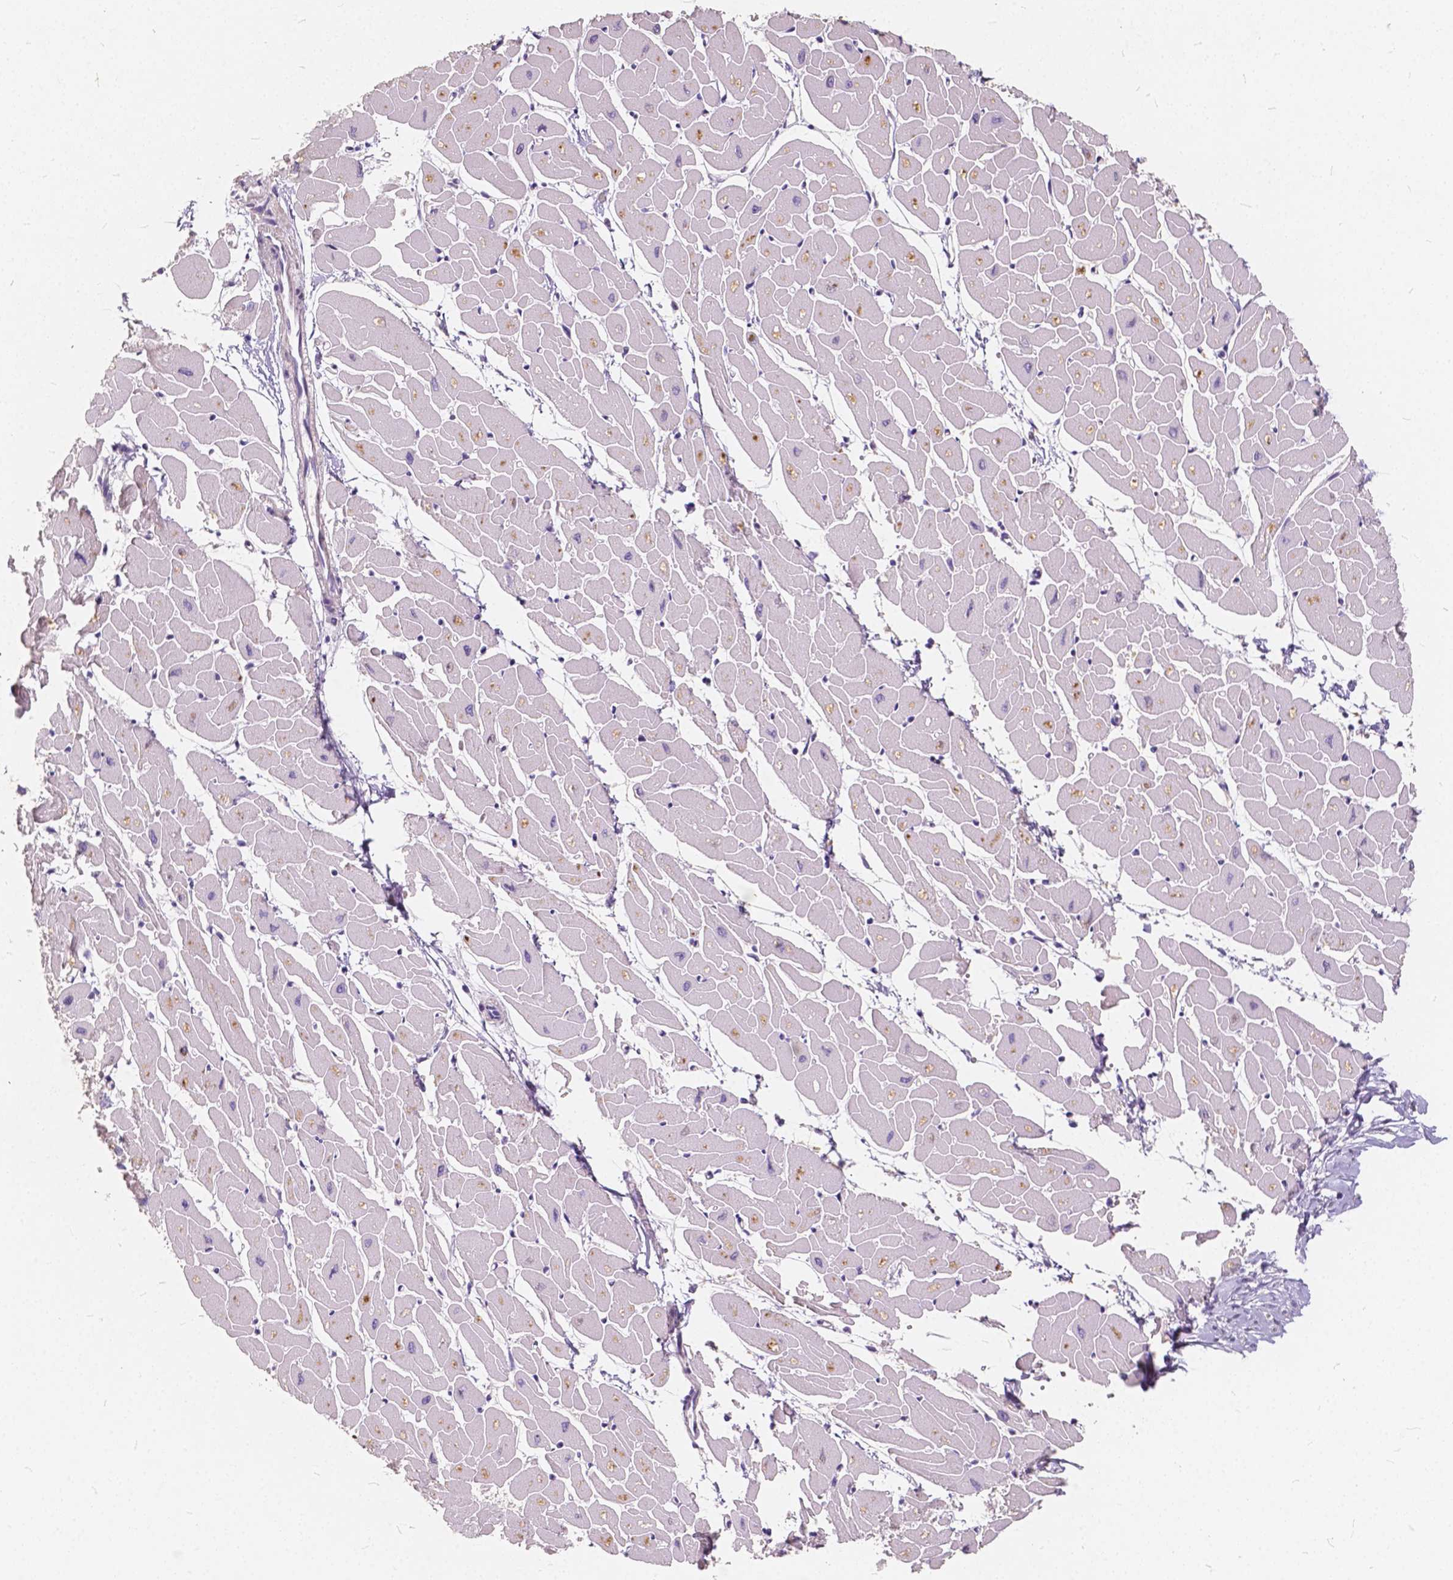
{"staining": {"intensity": "negative", "quantity": "none", "location": "none"}, "tissue": "heart muscle", "cell_type": "Cardiomyocytes", "image_type": "normal", "snomed": [{"axis": "morphology", "description": "Normal tissue, NOS"}, {"axis": "topography", "description": "Heart"}], "caption": "This is an IHC photomicrograph of unremarkable human heart muscle. There is no expression in cardiomyocytes.", "gene": "SLC7A8", "patient": {"sex": "male", "age": 57}}